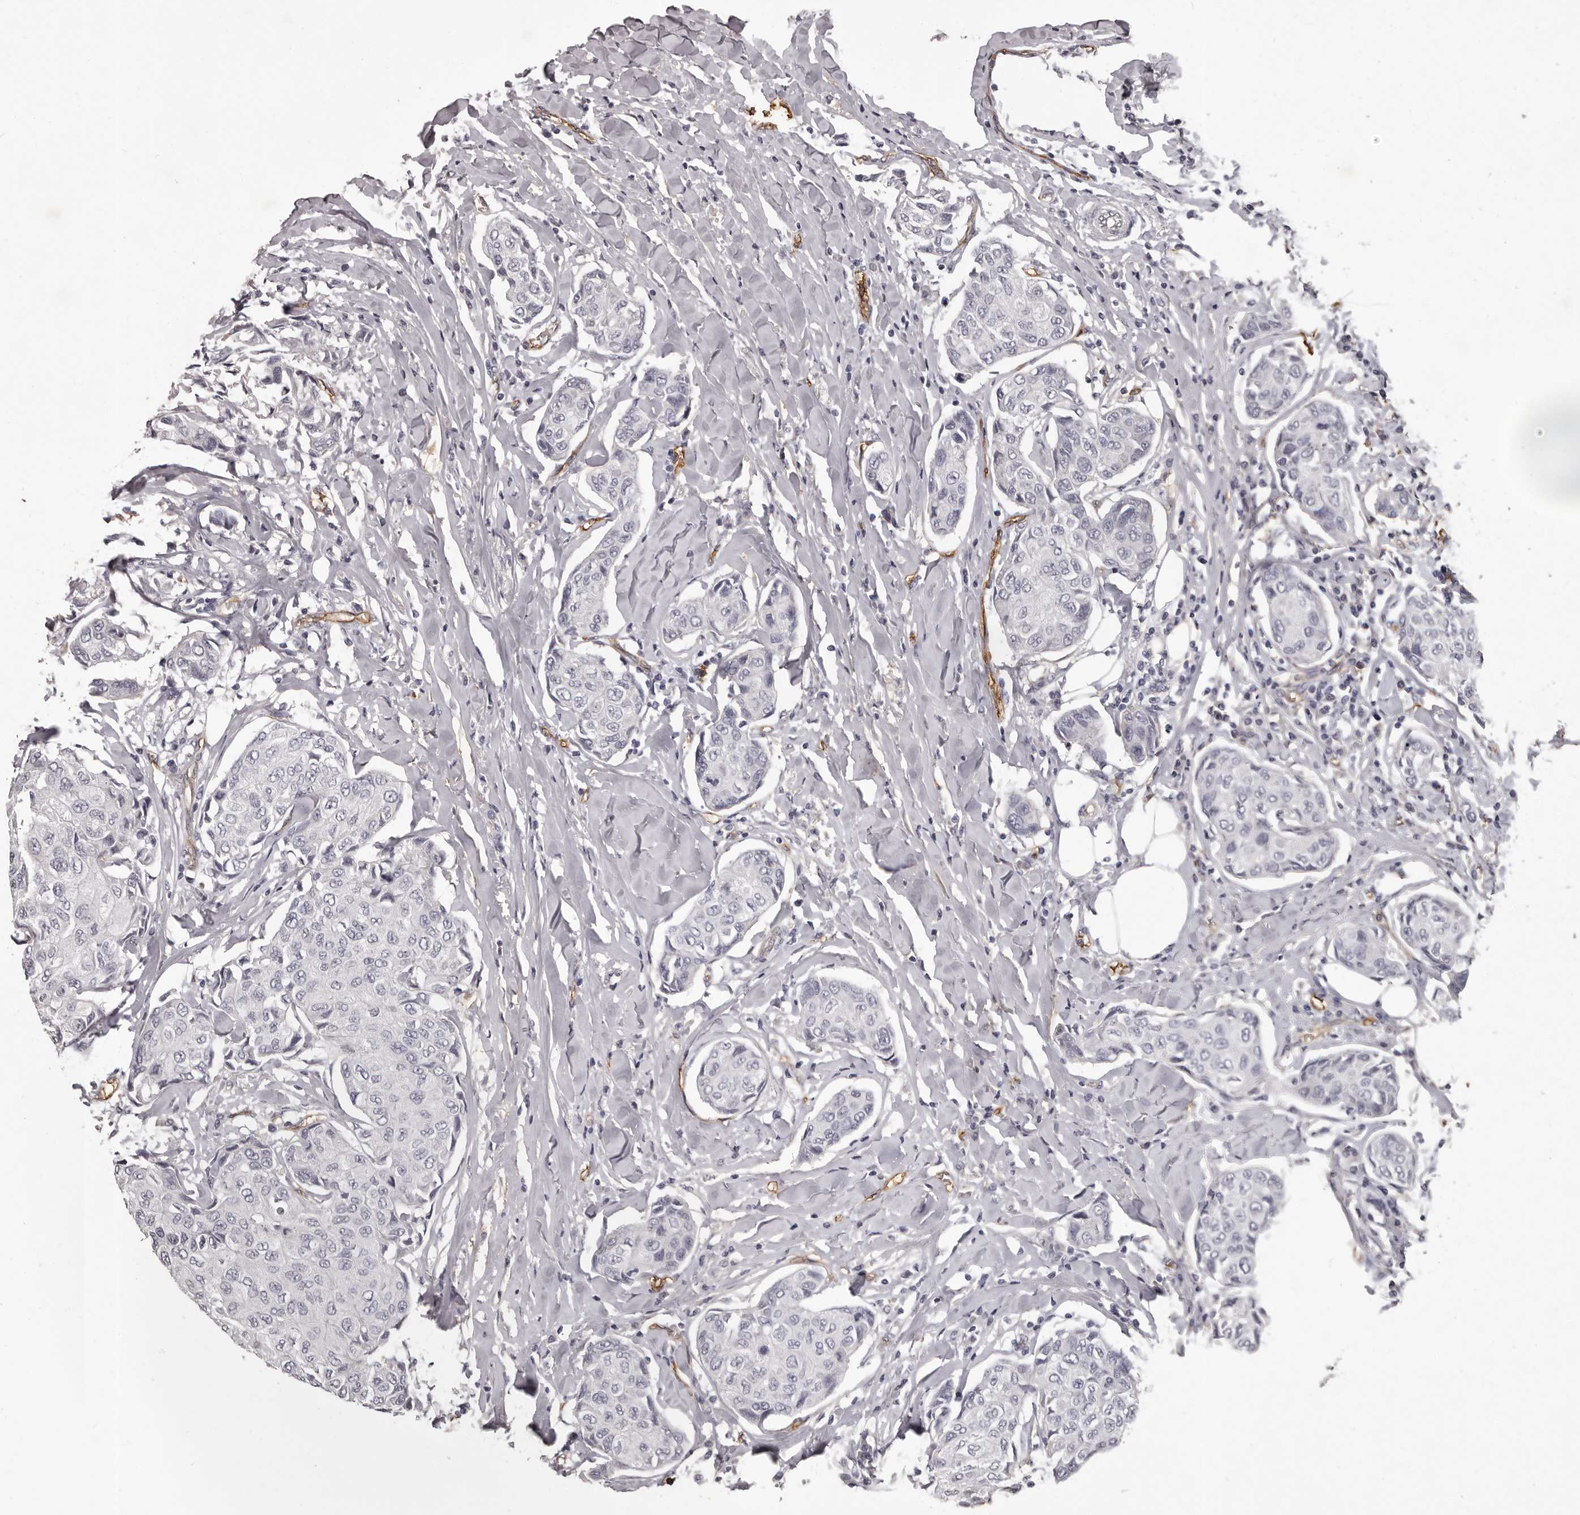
{"staining": {"intensity": "negative", "quantity": "none", "location": "none"}, "tissue": "breast cancer", "cell_type": "Tumor cells", "image_type": "cancer", "snomed": [{"axis": "morphology", "description": "Duct carcinoma"}, {"axis": "topography", "description": "Breast"}], "caption": "A micrograph of breast infiltrating ductal carcinoma stained for a protein demonstrates no brown staining in tumor cells. (DAB immunohistochemistry visualized using brightfield microscopy, high magnification).", "gene": "GPR78", "patient": {"sex": "female", "age": 80}}